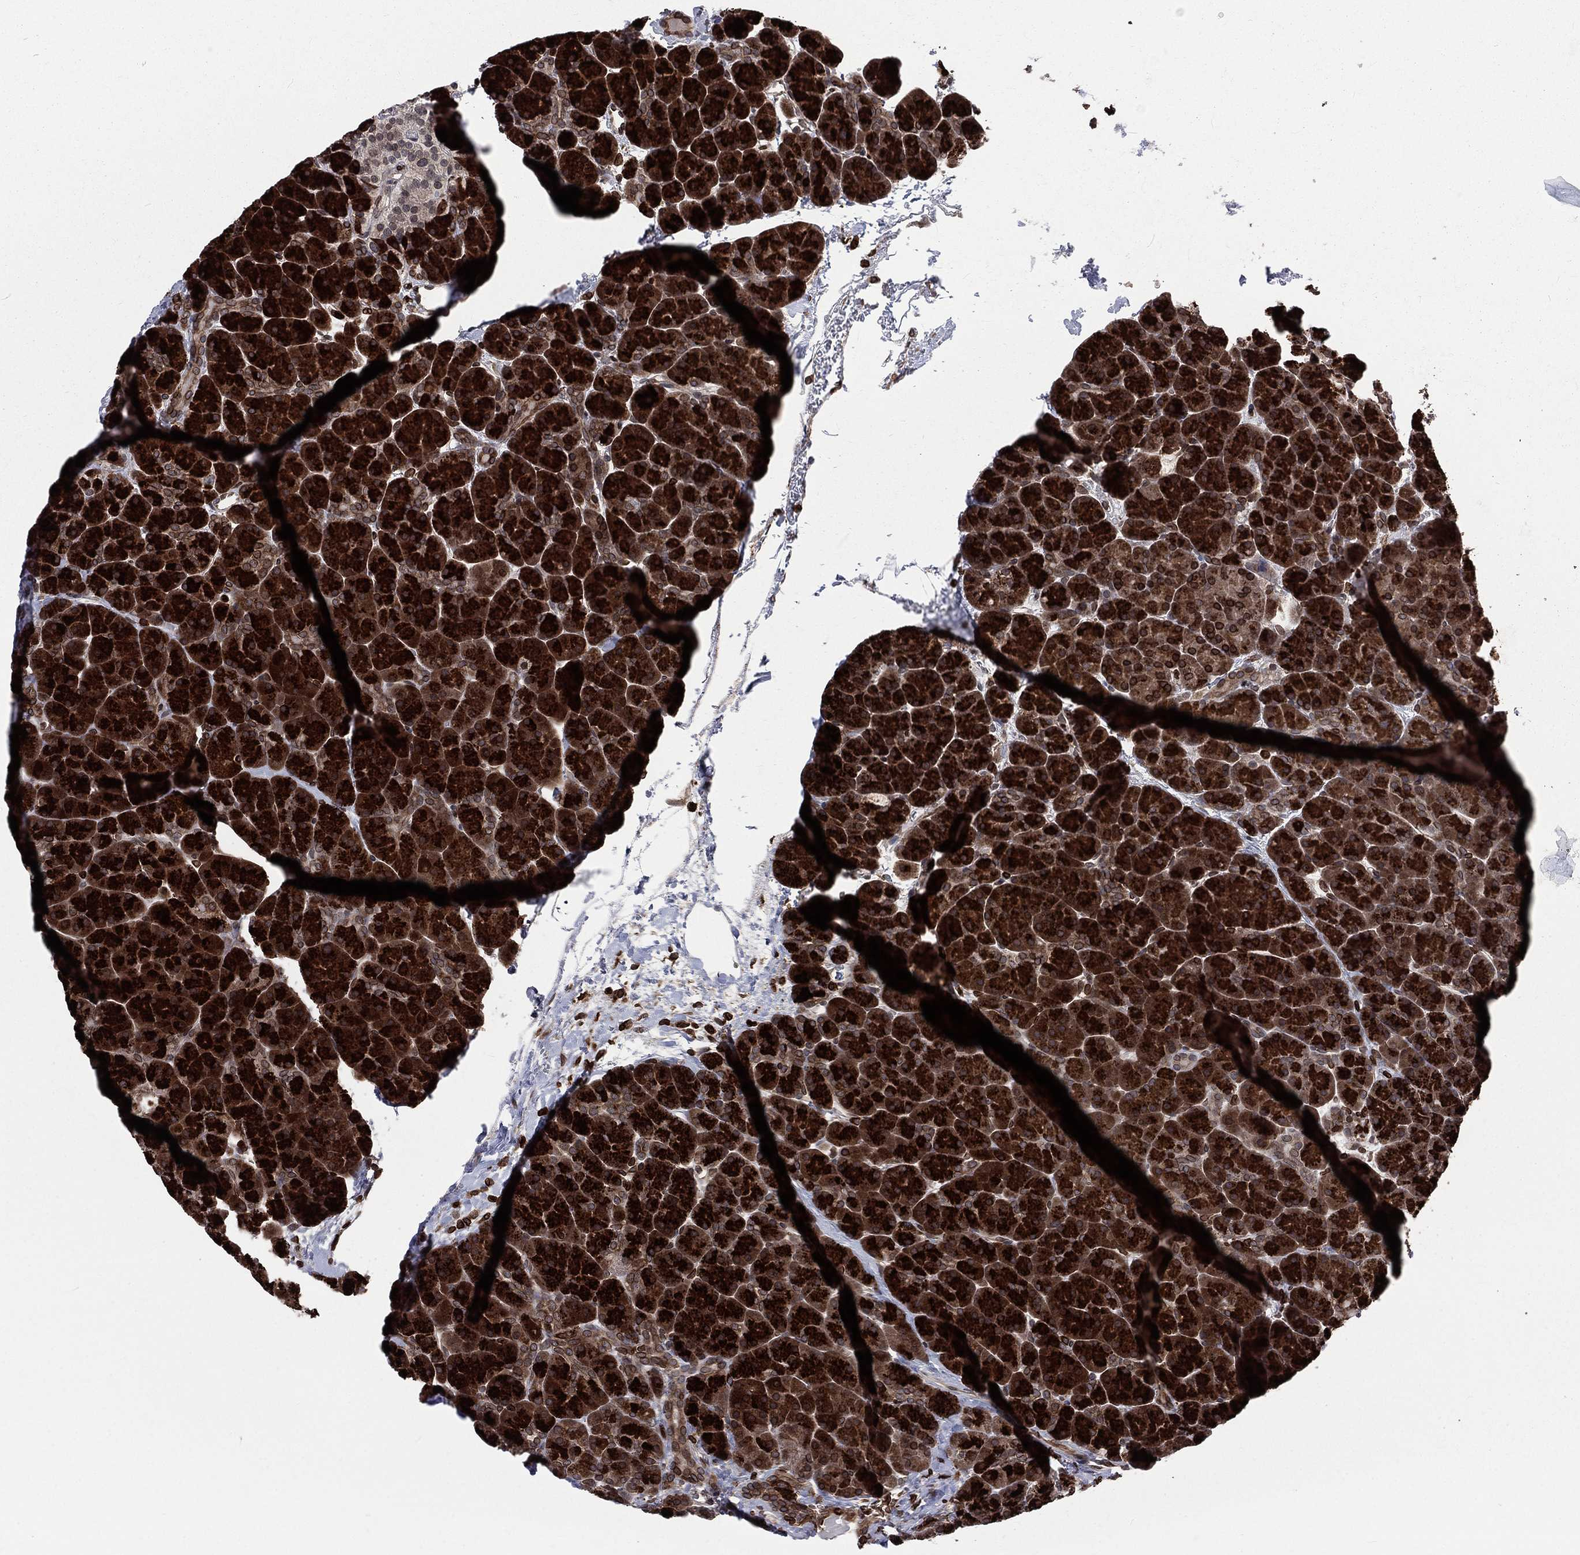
{"staining": {"intensity": "strong", "quantity": ">75%", "location": "cytoplasmic/membranous,nuclear"}, "tissue": "pancreas", "cell_type": "Exocrine glandular cells", "image_type": "normal", "snomed": [{"axis": "morphology", "description": "Normal tissue, NOS"}, {"axis": "topography", "description": "Pancreas"}], "caption": "Strong cytoplasmic/membranous,nuclear staining for a protein is seen in approximately >75% of exocrine glandular cells of unremarkable pancreas using immunohistochemistry (IHC).", "gene": "LBR", "patient": {"sex": "female", "age": 44}}